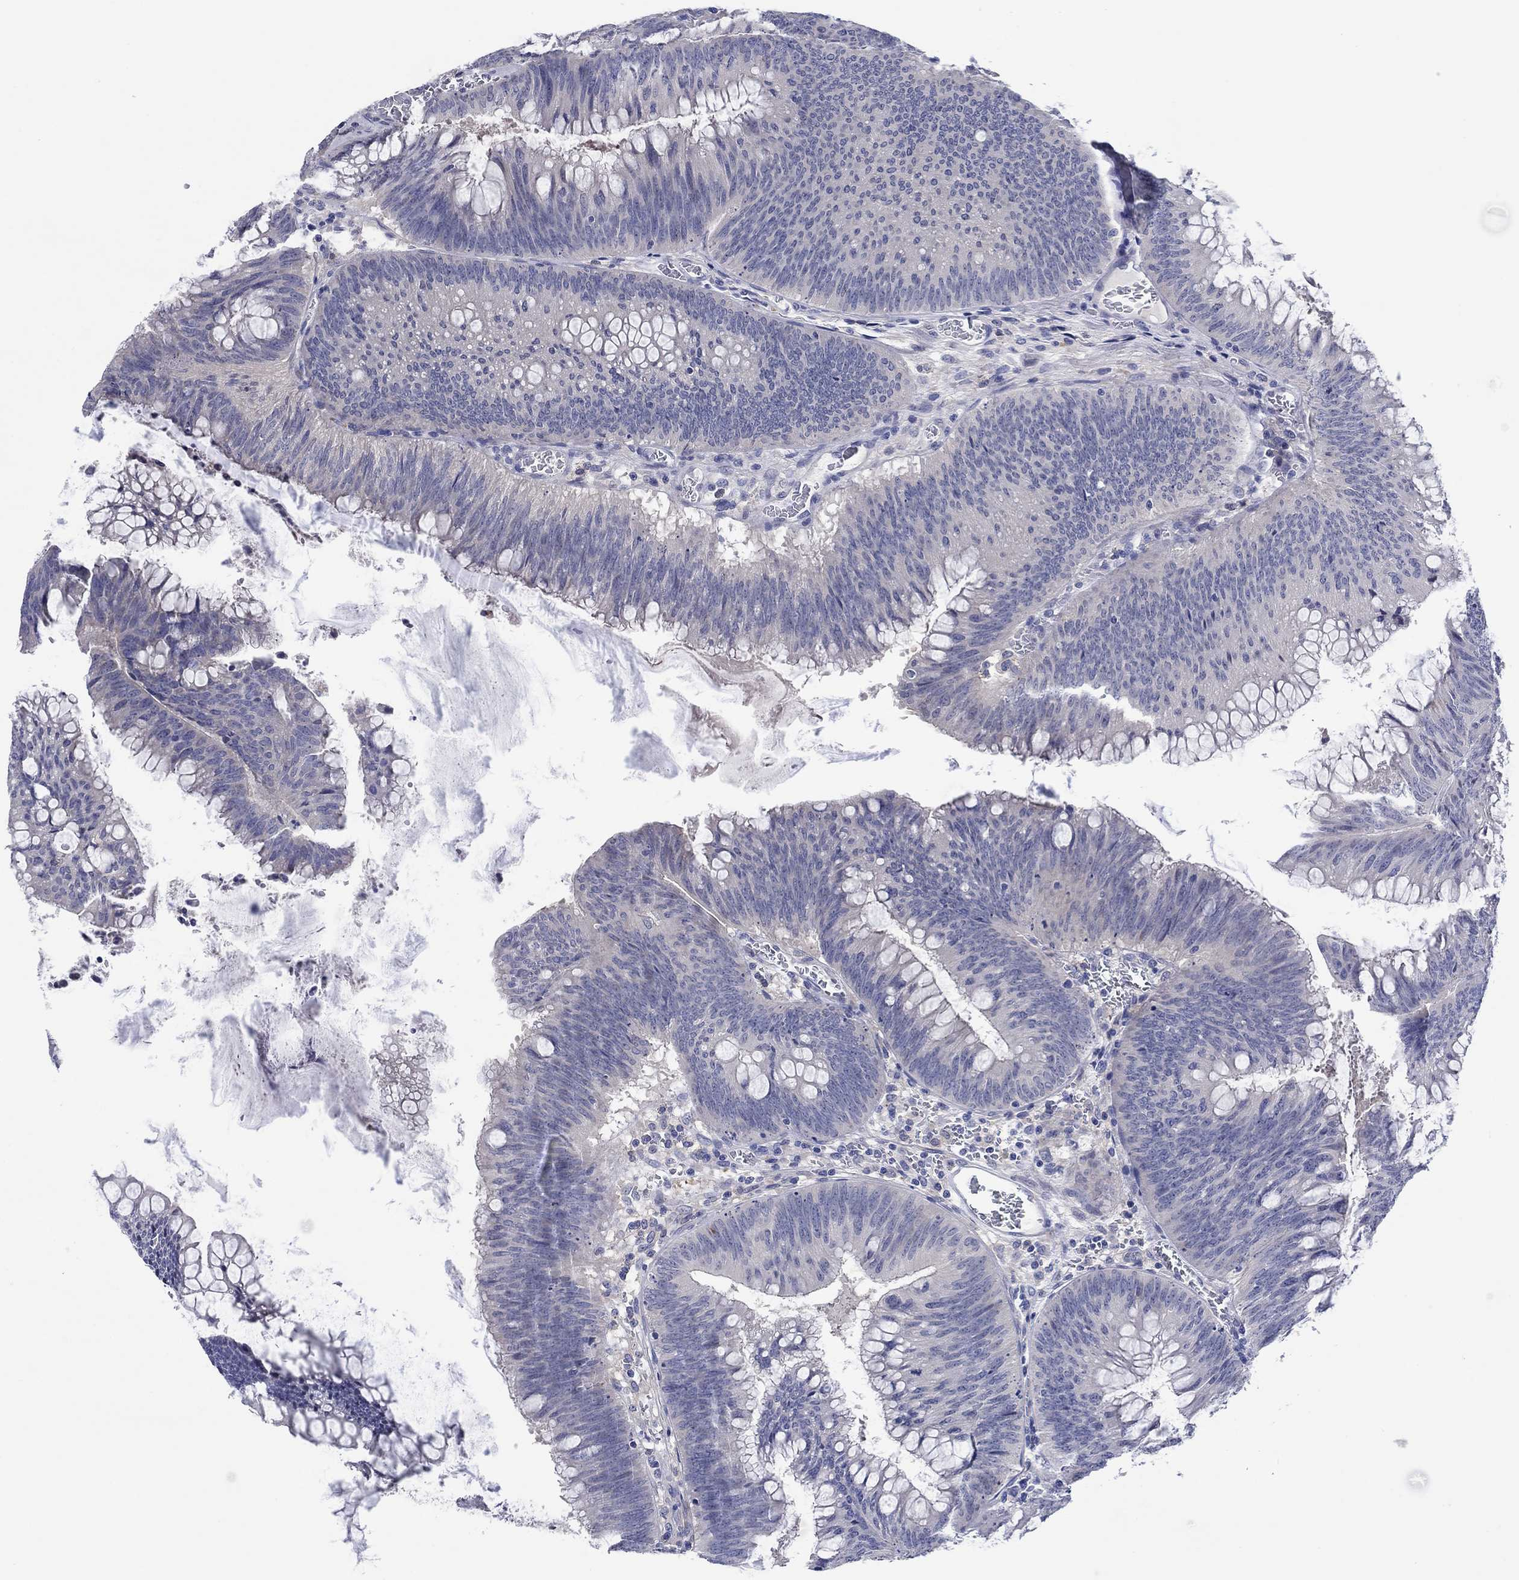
{"staining": {"intensity": "negative", "quantity": "none", "location": "none"}, "tissue": "colorectal cancer", "cell_type": "Tumor cells", "image_type": "cancer", "snomed": [{"axis": "morphology", "description": "Adenocarcinoma, NOS"}, {"axis": "topography", "description": "Rectum"}], "caption": "Colorectal cancer (adenocarcinoma) was stained to show a protein in brown. There is no significant positivity in tumor cells.", "gene": "HDC", "patient": {"sex": "female", "age": 72}}